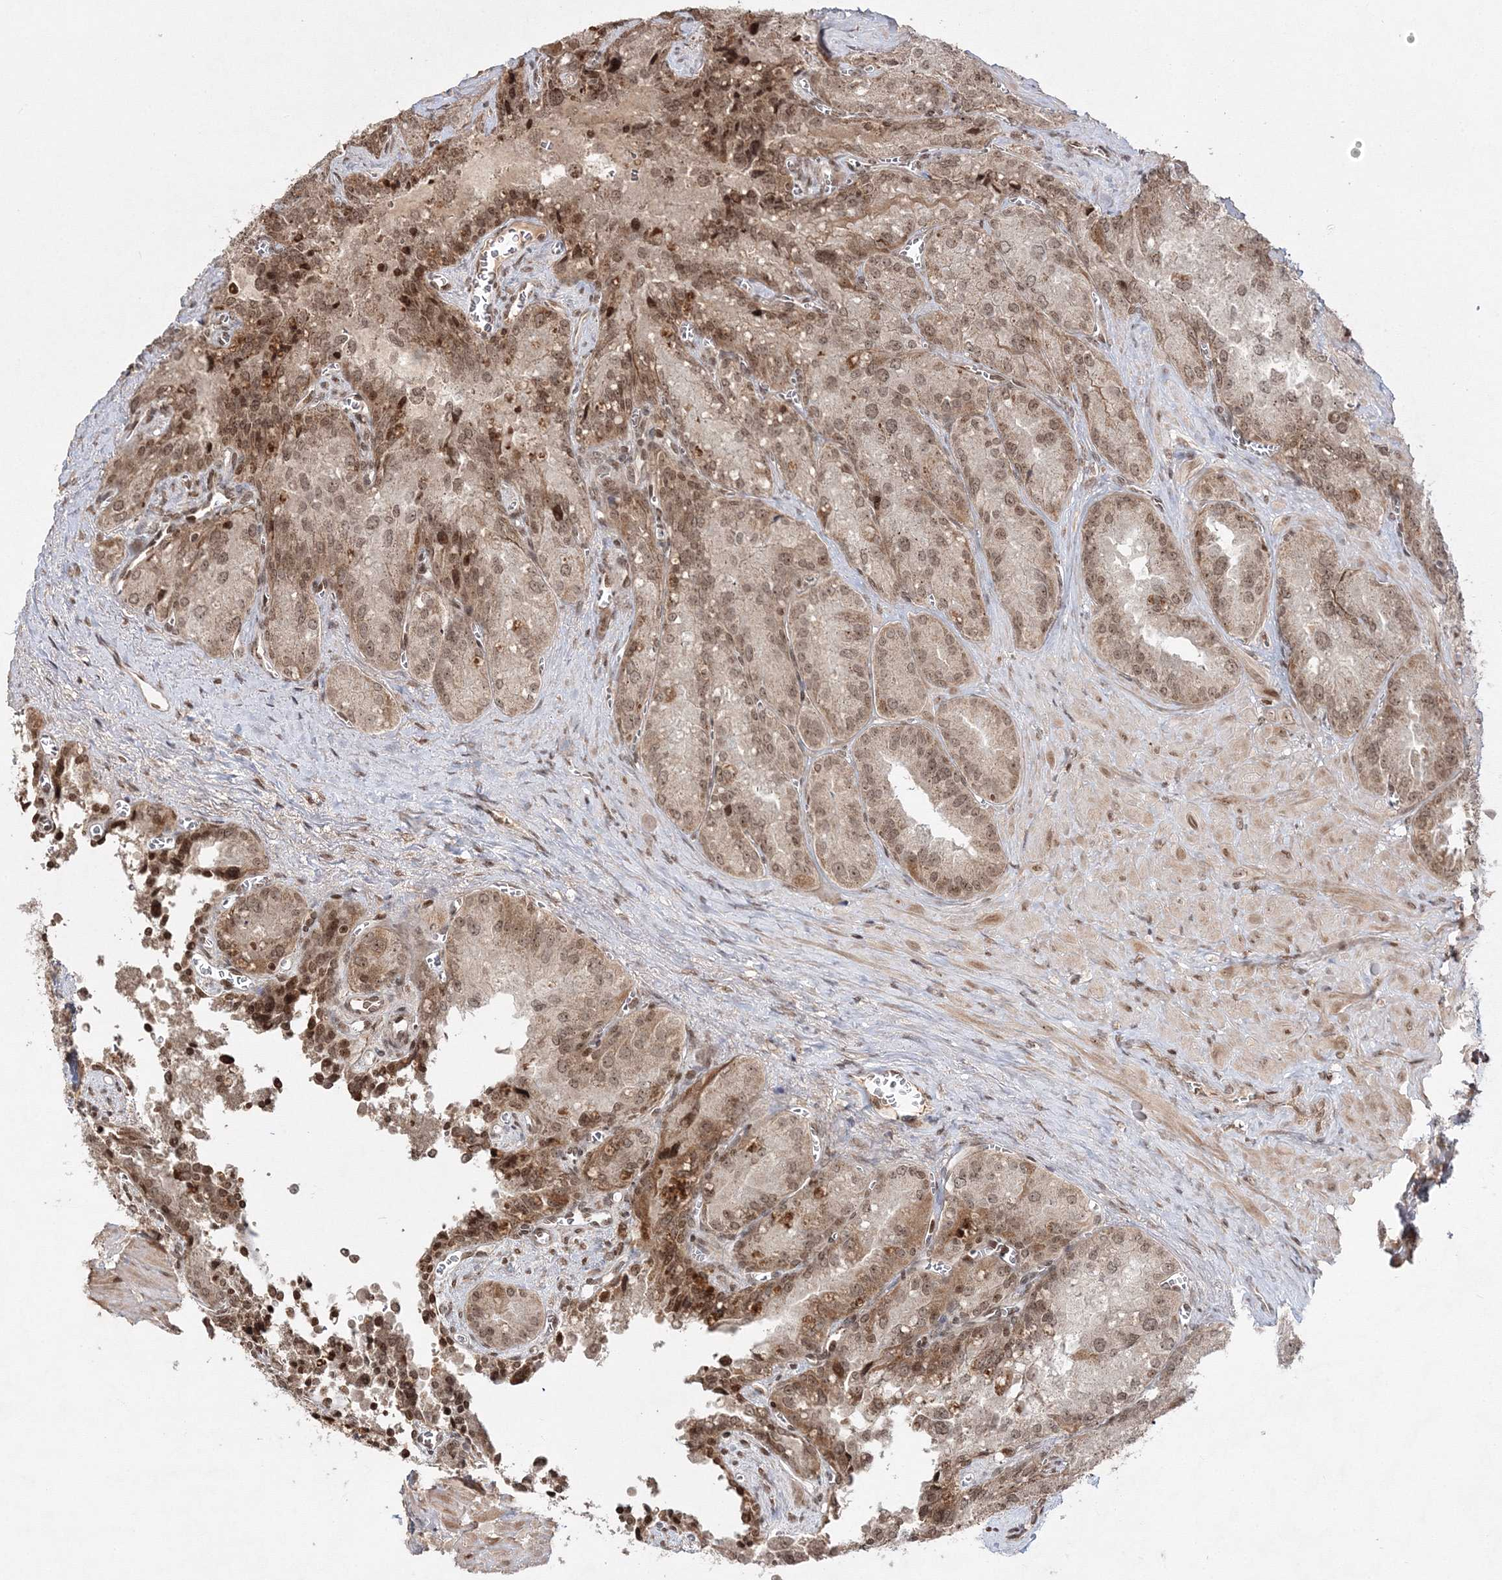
{"staining": {"intensity": "moderate", "quantity": ">75%", "location": "cytoplasmic/membranous,nuclear"}, "tissue": "seminal vesicle", "cell_type": "Glandular cells", "image_type": "normal", "snomed": [{"axis": "morphology", "description": "Normal tissue, NOS"}, {"axis": "topography", "description": "Seminal veicle"}], "caption": "Seminal vesicle stained with immunohistochemistry (IHC) reveals moderate cytoplasmic/membranous,nuclear staining in about >75% of glandular cells.", "gene": "CARM1", "patient": {"sex": "male", "age": 62}}